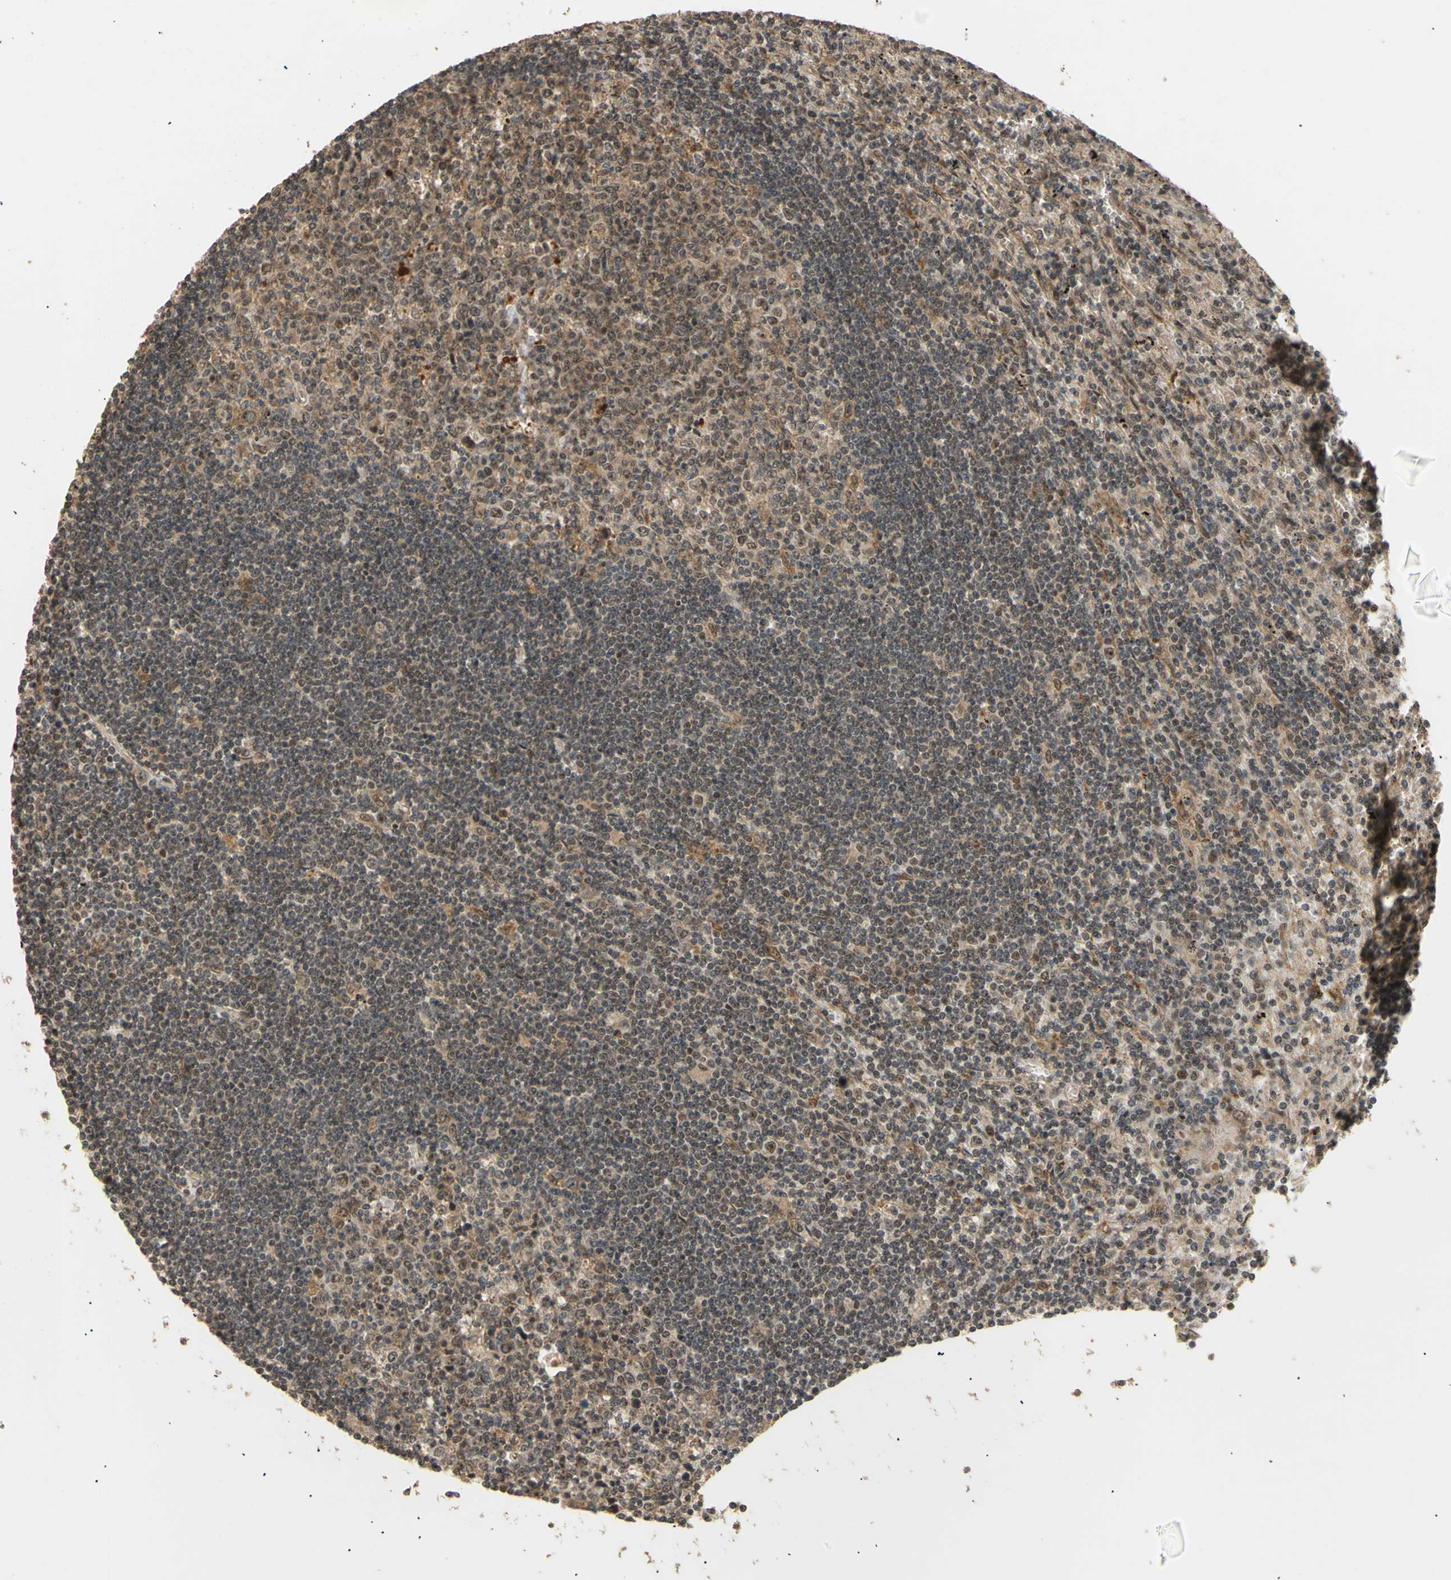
{"staining": {"intensity": "weak", "quantity": "25%-75%", "location": "nuclear"}, "tissue": "lymphoma", "cell_type": "Tumor cells", "image_type": "cancer", "snomed": [{"axis": "morphology", "description": "Malignant lymphoma, non-Hodgkin's type, Low grade"}, {"axis": "topography", "description": "Spleen"}], "caption": "An image of low-grade malignant lymphoma, non-Hodgkin's type stained for a protein displays weak nuclear brown staining in tumor cells.", "gene": "GTF2E2", "patient": {"sex": "male", "age": 76}}